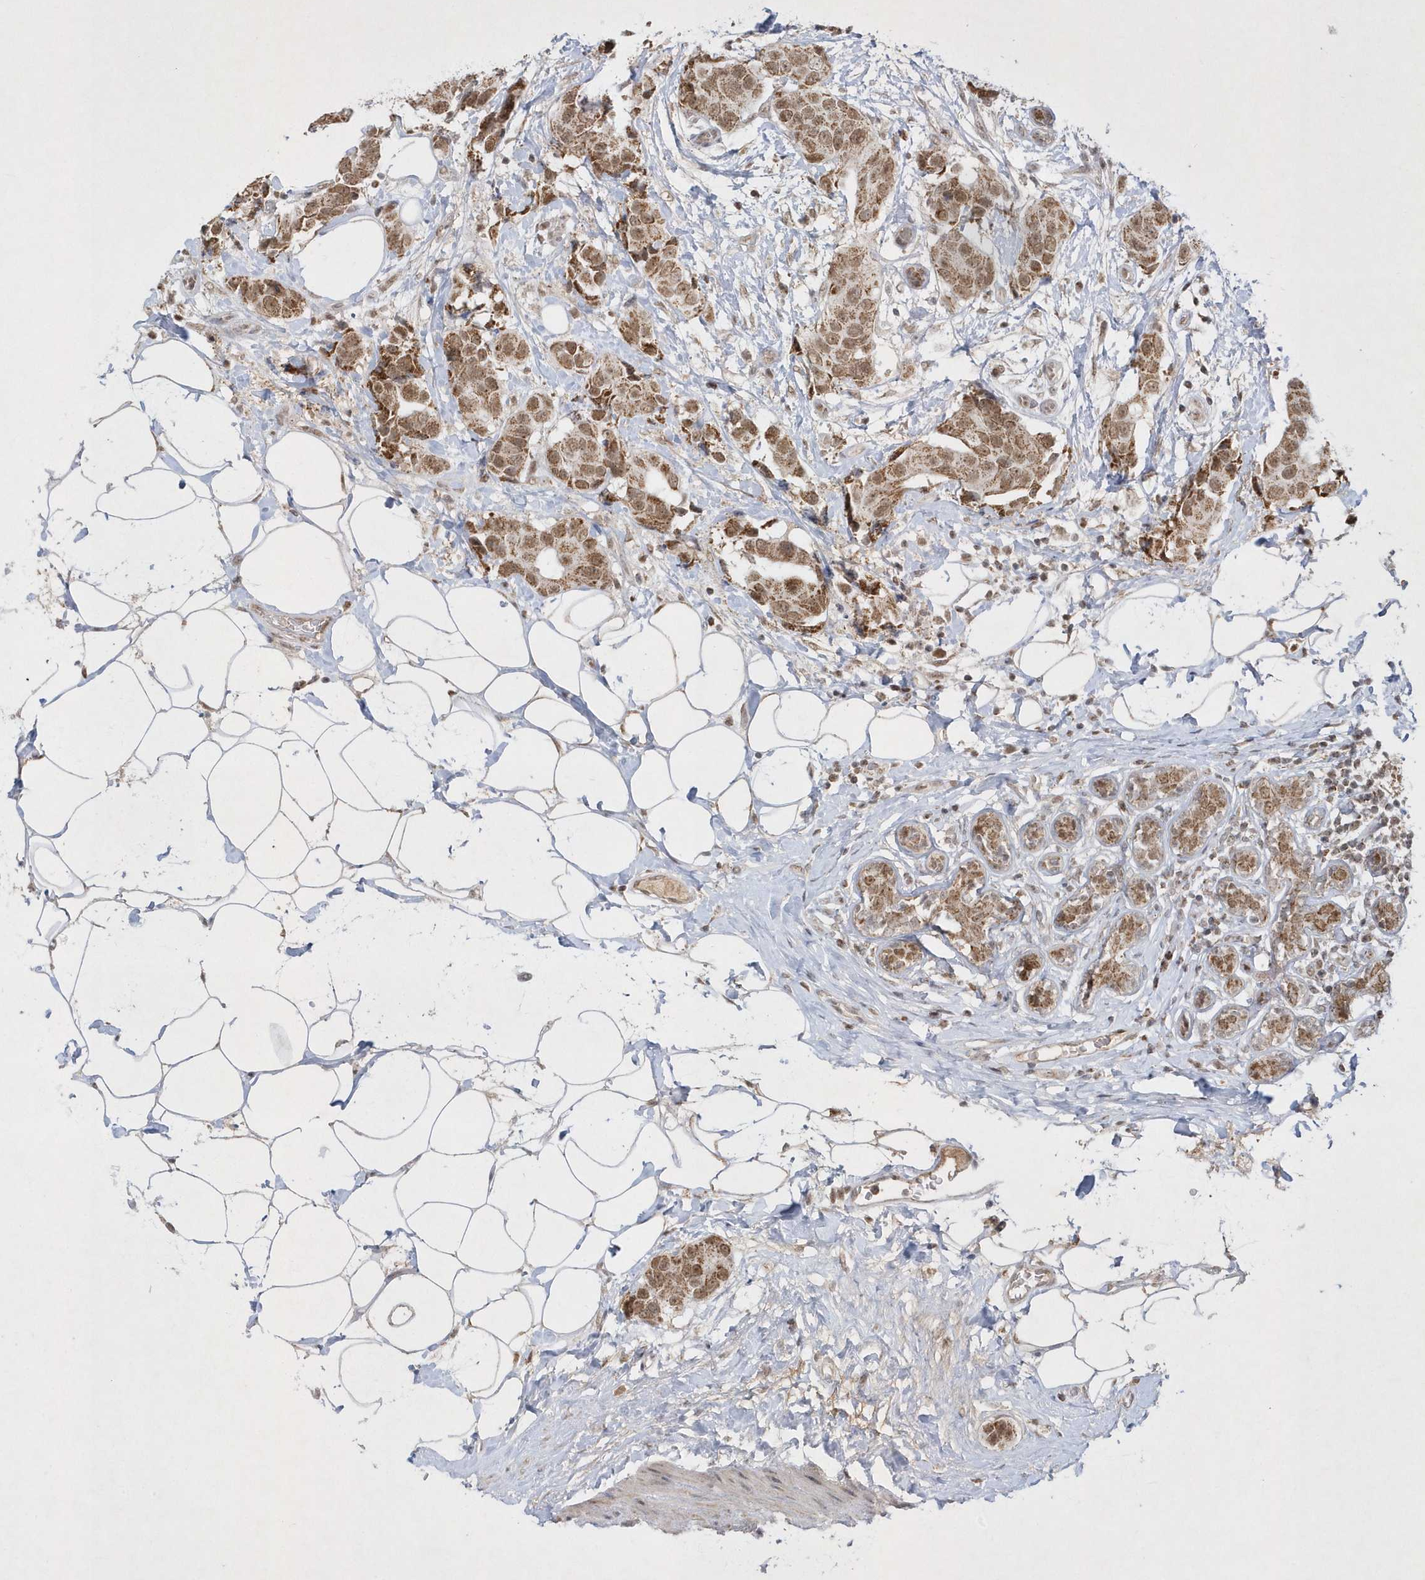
{"staining": {"intensity": "moderate", "quantity": ">75%", "location": "nuclear"}, "tissue": "breast cancer", "cell_type": "Tumor cells", "image_type": "cancer", "snomed": [{"axis": "morphology", "description": "Normal tissue, NOS"}, {"axis": "morphology", "description": "Duct carcinoma"}, {"axis": "topography", "description": "Breast"}], "caption": "Tumor cells demonstrate moderate nuclear staining in about >75% of cells in infiltrating ductal carcinoma (breast).", "gene": "CPSF3", "patient": {"sex": "female", "age": 39}}